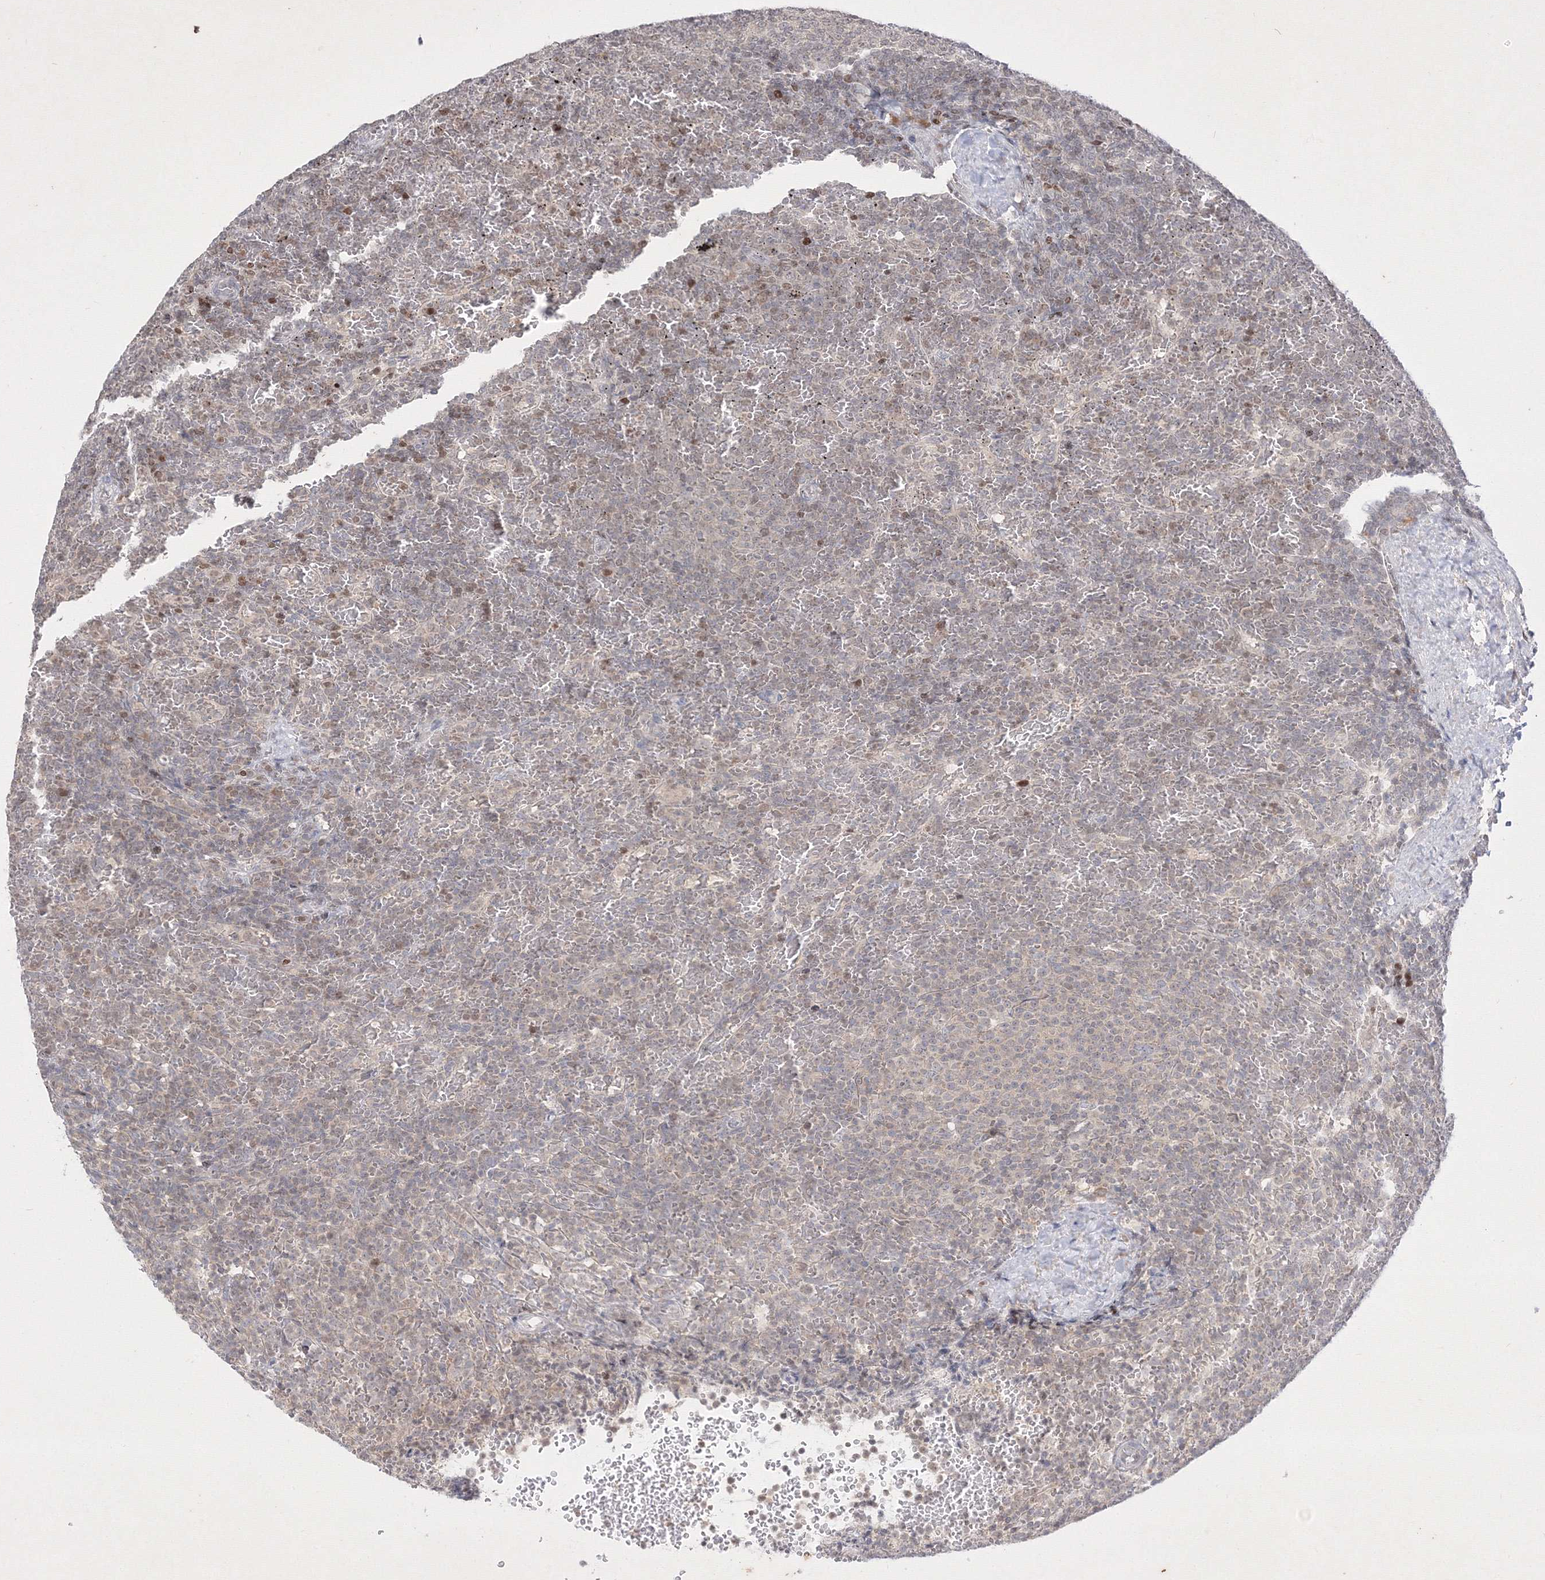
{"staining": {"intensity": "negative", "quantity": "none", "location": "none"}, "tissue": "lymphoma", "cell_type": "Tumor cells", "image_type": "cancer", "snomed": [{"axis": "morphology", "description": "Malignant lymphoma, non-Hodgkin's type, Low grade"}, {"axis": "topography", "description": "Spleen"}], "caption": "Tumor cells are negative for protein expression in human lymphoma.", "gene": "TAB1", "patient": {"sex": "female", "age": 77}}